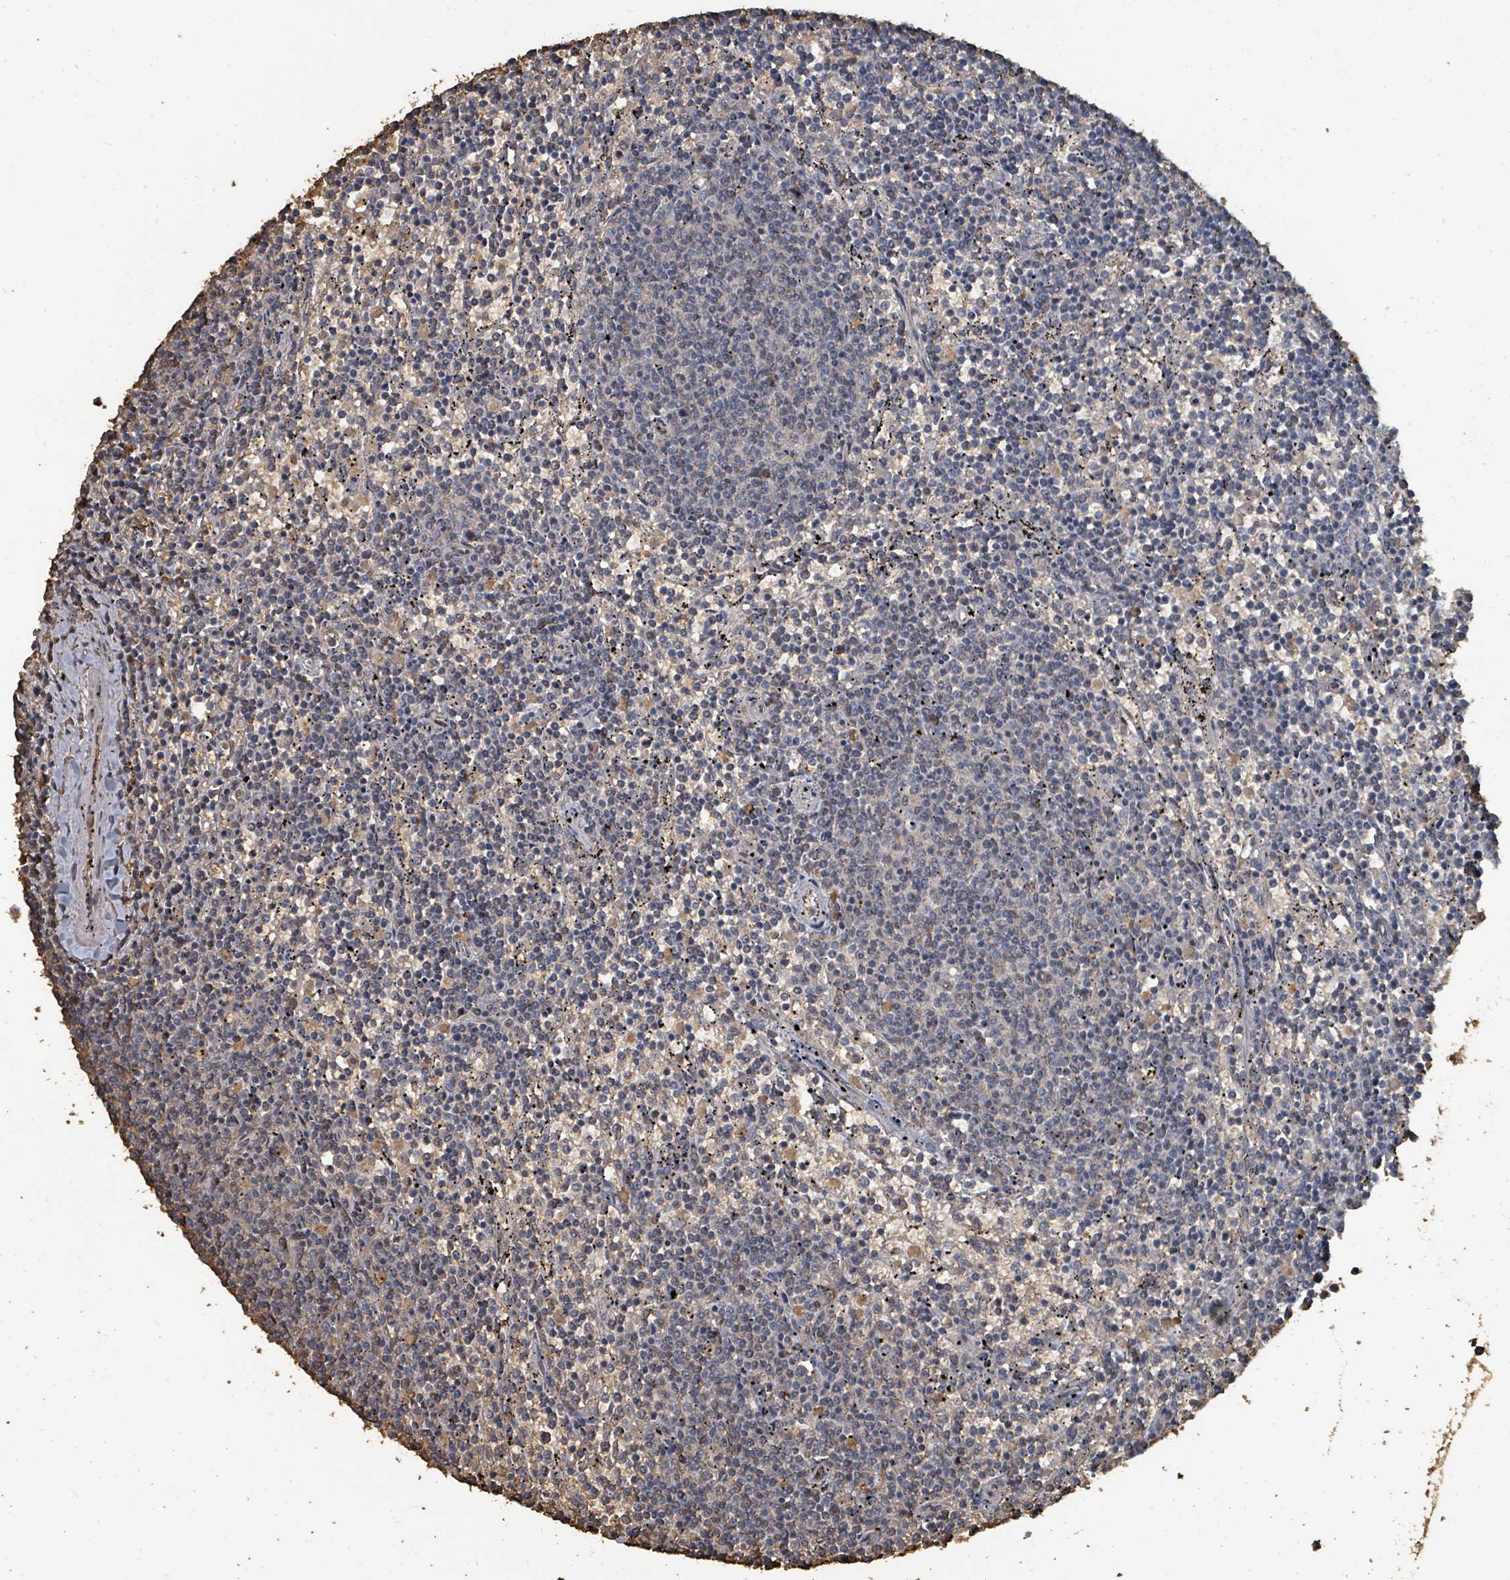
{"staining": {"intensity": "negative", "quantity": "none", "location": "none"}, "tissue": "lymphoma", "cell_type": "Tumor cells", "image_type": "cancer", "snomed": [{"axis": "morphology", "description": "Malignant lymphoma, non-Hodgkin's type, Low grade"}, {"axis": "topography", "description": "Spleen"}], "caption": "Immunohistochemical staining of low-grade malignant lymphoma, non-Hodgkin's type demonstrates no significant positivity in tumor cells.", "gene": "C6orf52", "patient": {"sex": "female", "age": 50}}